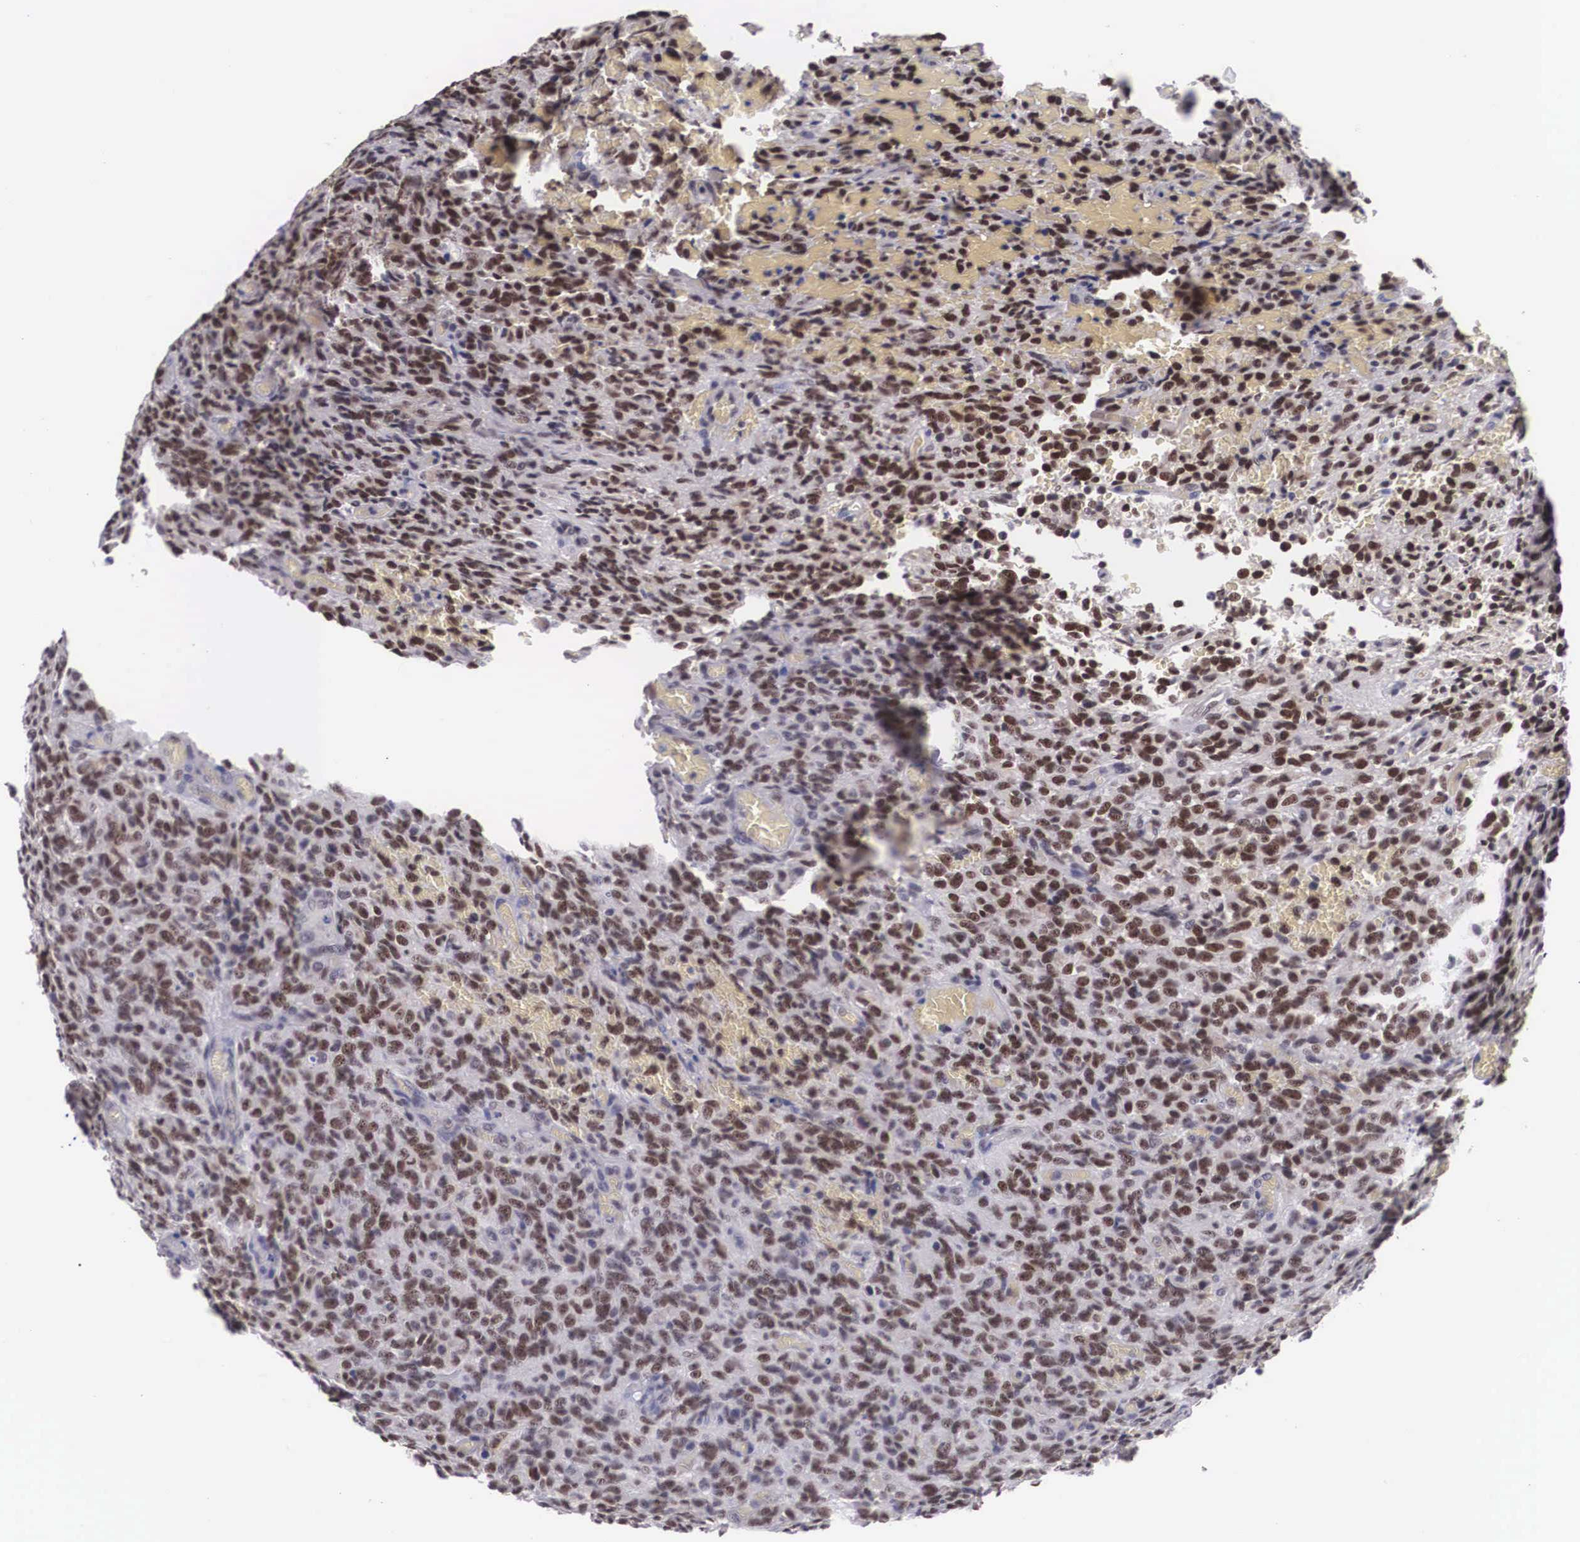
{"staining": {"intensity": "moderate", "quantity": ">75%", "location": "nuclear"}, "tissue": "glioma", "cell_type": "Tumor cells", "image_type": "cancer", "snomed": [{"axis": "morphology", "description": "Glioma, malignant, High grade"}, {"axis": "topography", "description": "Brain"}], "caption": "Tumor cells demonstrate medium levels of moderate nuclear staining in approximately >75% of cells in human malignant glioma (high-grade).", "gene": "ZNF275", "patient": {"sex": "male", "age": 56}}